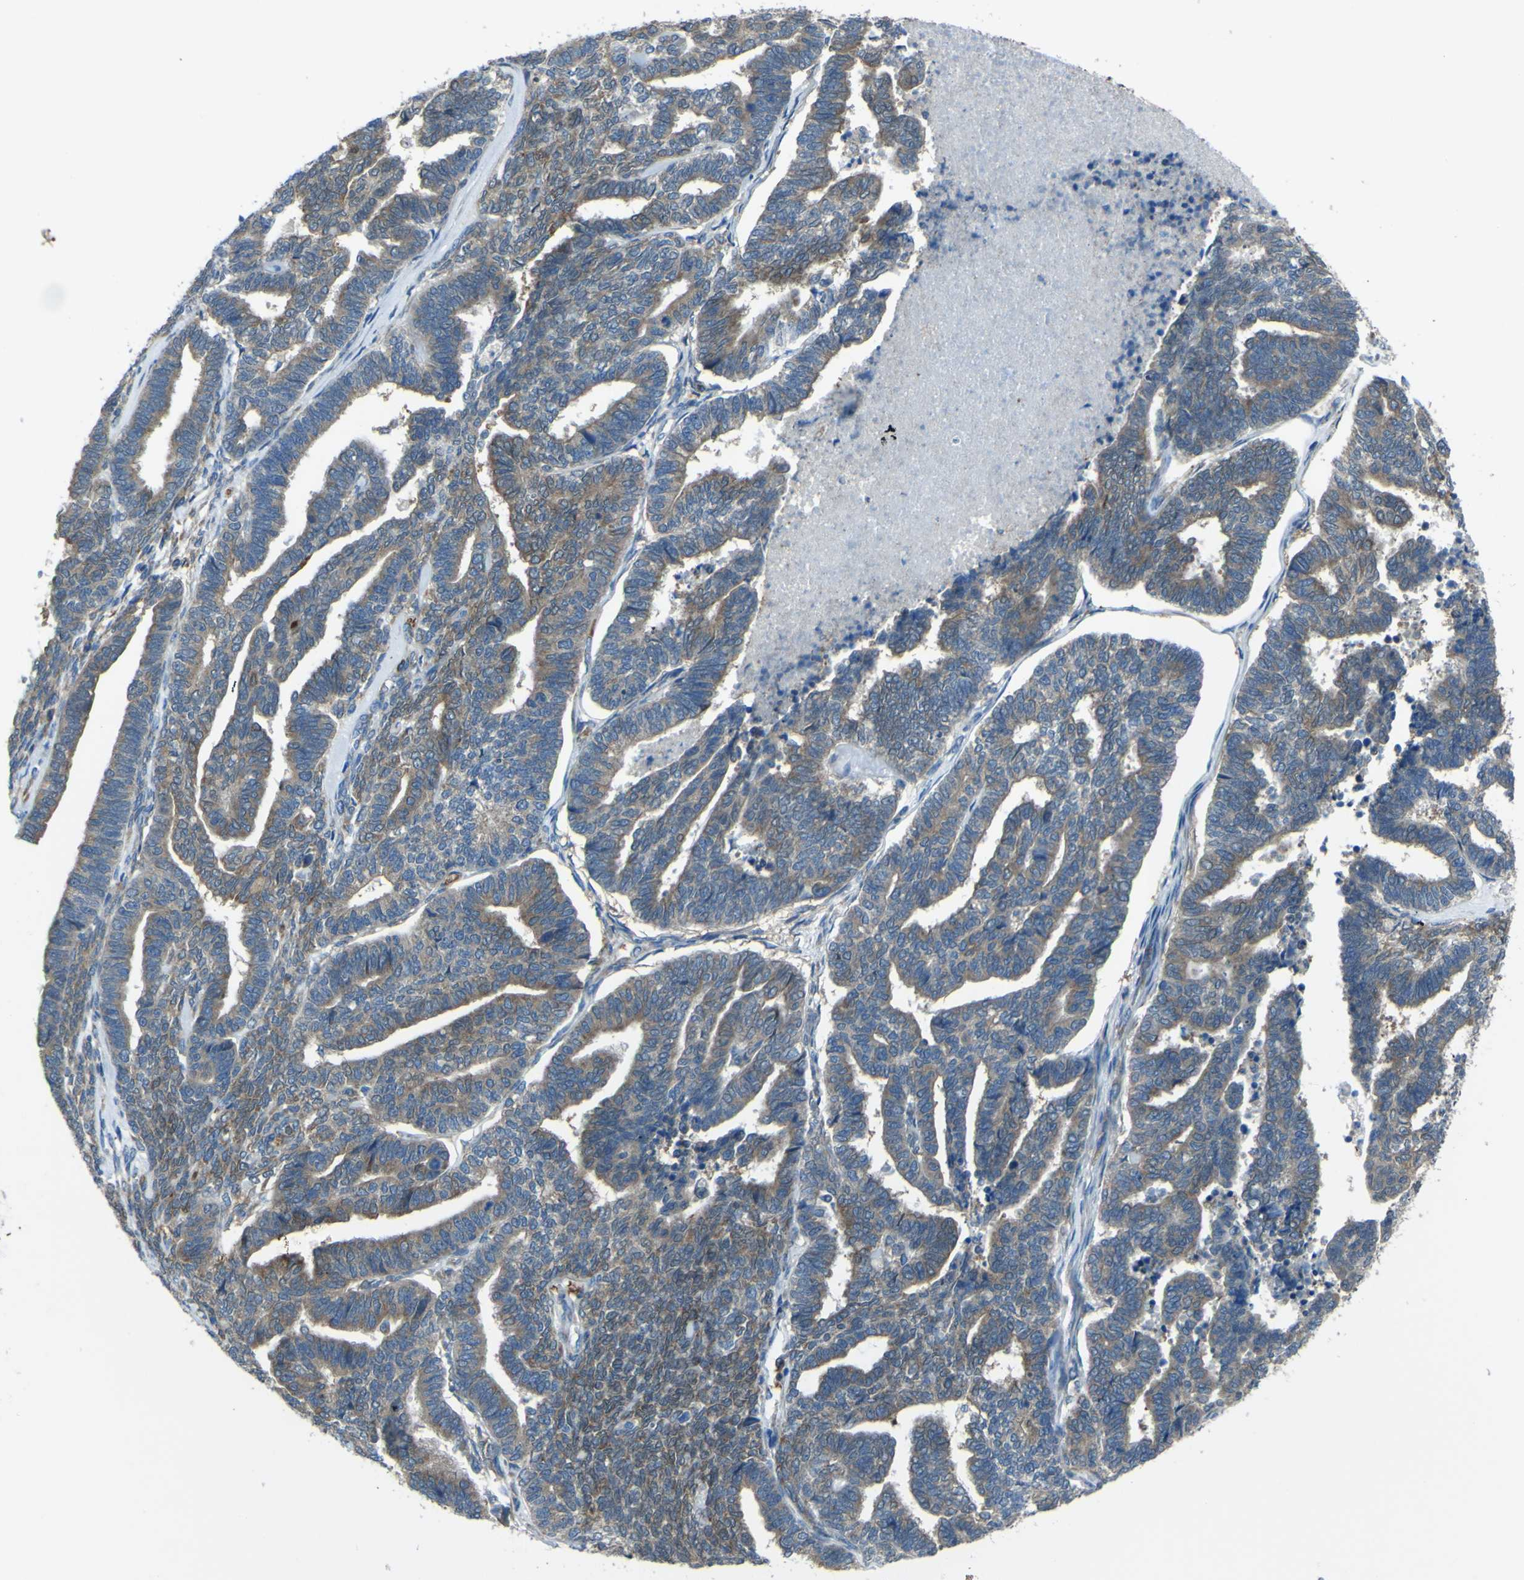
{"staining": {"intensity": "moderate", "quantity": "25%-75%", "location": "cytoplasmic/membranous"}, "tissue": "endometrial cancer", "cell_type": "Tumor cells", "image_type": "cancer", "snomed": [{"axis": "morphology", "description": "Adenocarcinoma, NOS"}, {"axis": "topography", "description": "Endometrium"}], "caption": "Tumor cells display medium levels of moderate cytoplasmic/membranous positivity in about 25%-75% of cells in human endometrial adenocarcinoma. (IHC, brightfield microscopy, high magnification).", "gene": "STIM1", "patient": {"sex": "female", "age": 70}}